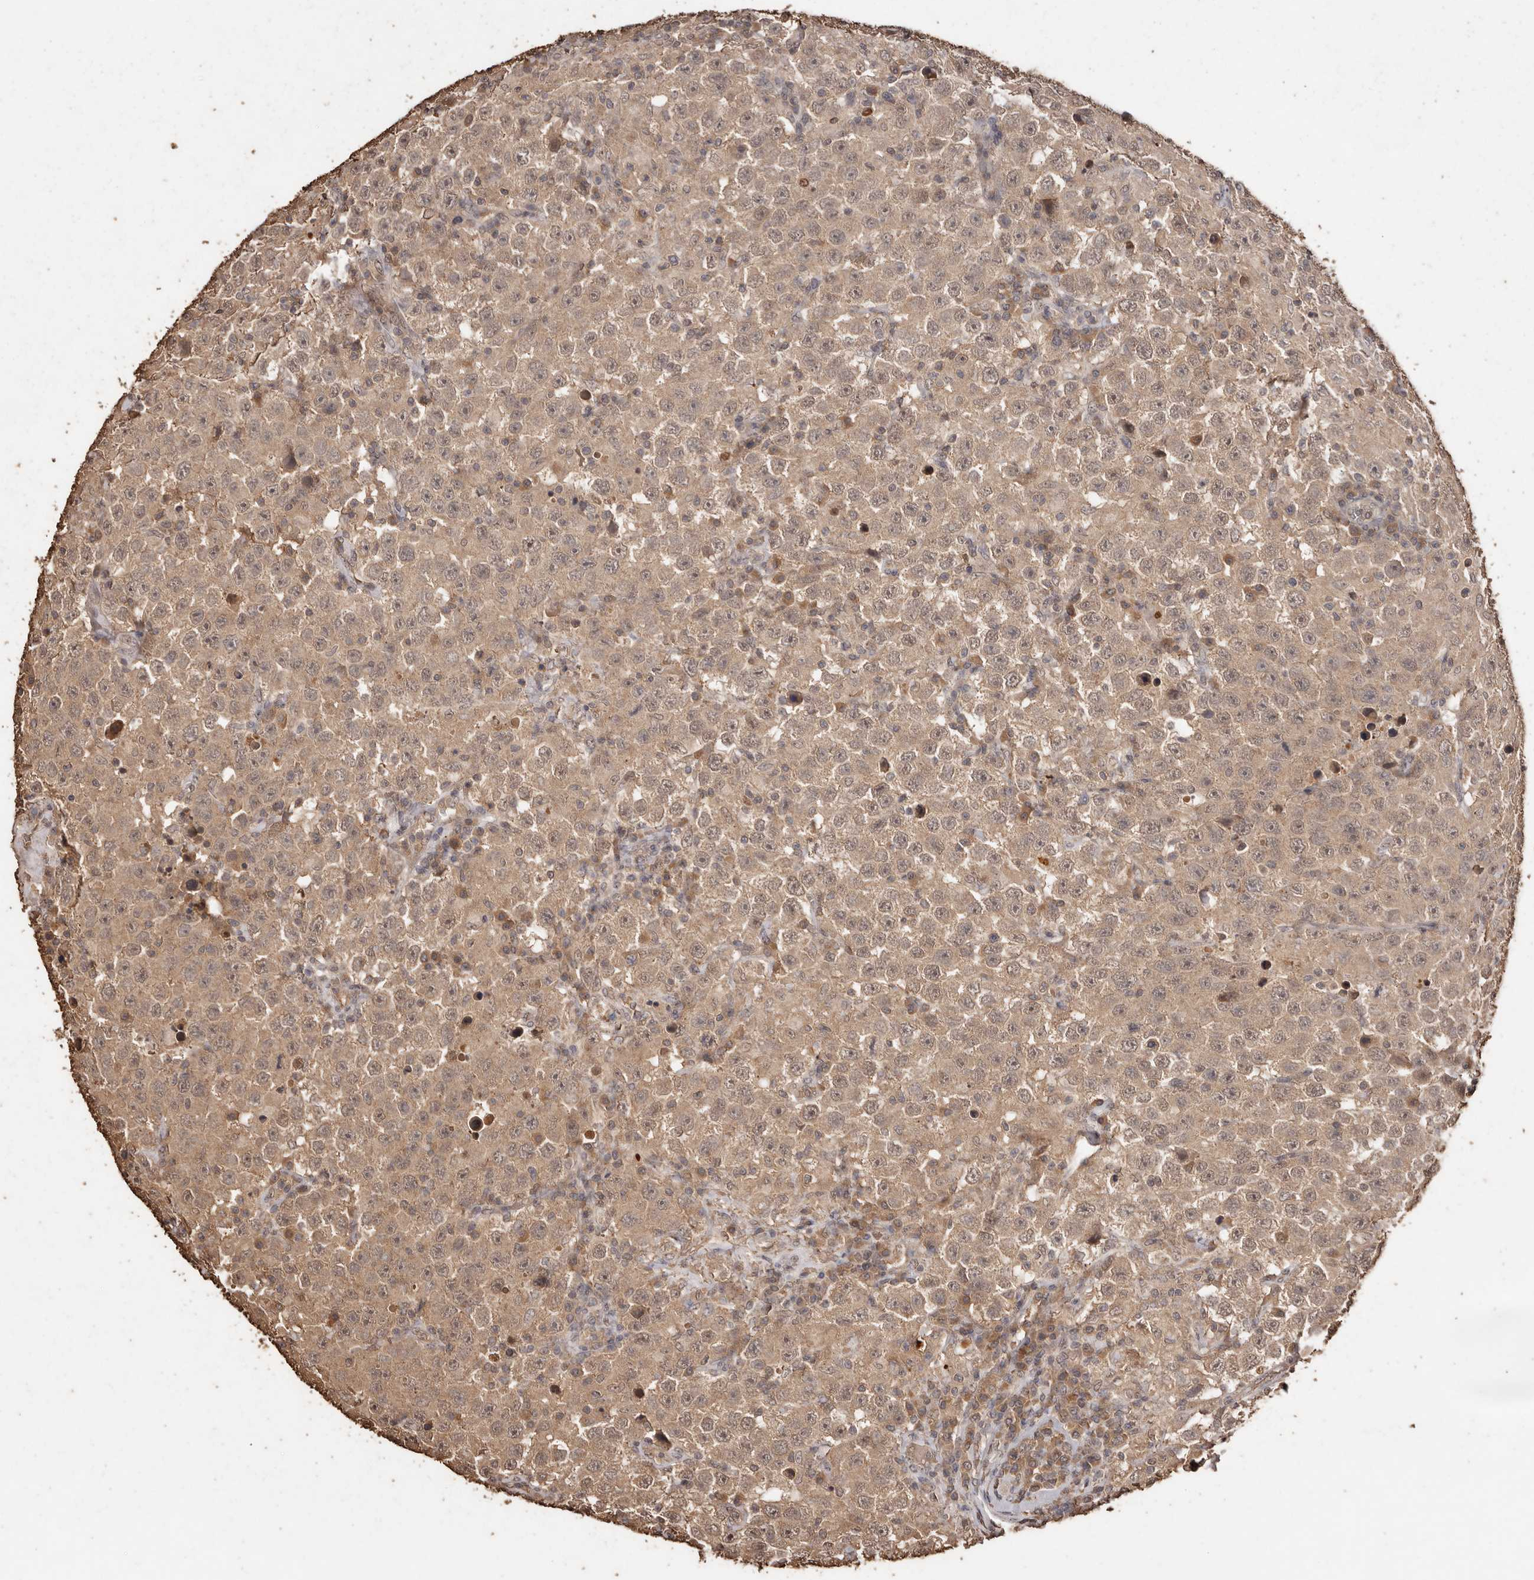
{"staining": {"intensity": "weak", "quantity": ">75%", "location": "cytoplasmic/membranous"}, "tissue": "testis cancer", "cell_type": "Tumor cells", "image_type": "cancer", "snomed": [{"axis": "morphology", "description": "Seminoma, NOS"}, {"axis": "topography", "description": "Testis"}], "caption": "Human testis cancer (seminoma) stained for a protein (brown) demonstrates weak cytoplasmic/membranous positive staining in about >75% of tumor cells.", "gene": "PKDCC", "patient": {"sex": "male", "age": 41}}